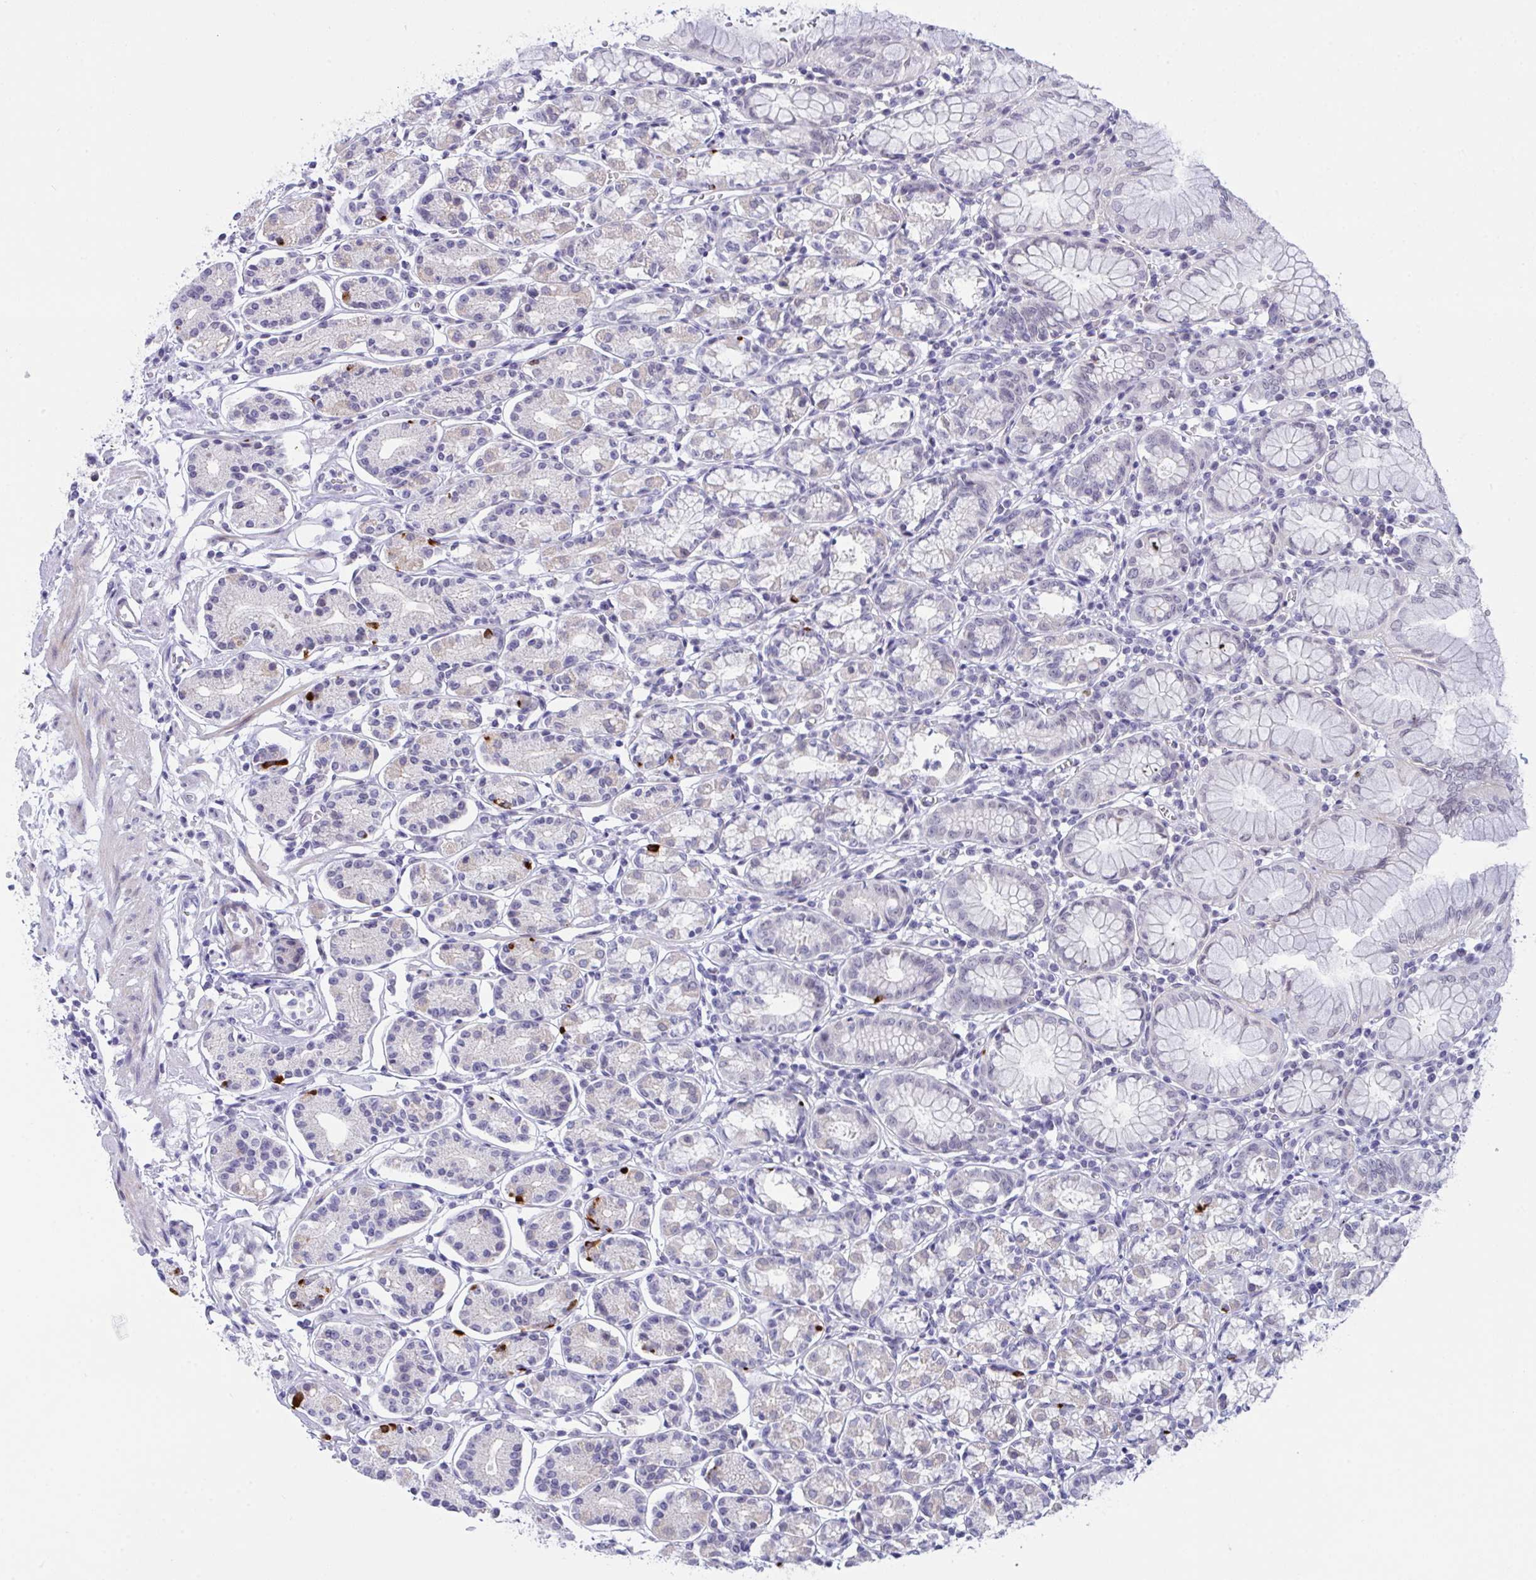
{"staining": {"intensity": "strong", "quantity": "<25%", "location": "cytoplasmic/membranous"}, "tissue": "stomach", "cell_type": "Glandular cells", "image_type": "normal", "snomed": [{"axis": "morphology", "description": "Normal tissue, NOS"}, {"axis": "topography", "description": "Stomach"}], "caption": "IHC (DAB) staining of unremarkable human stomach reveals strong cytoplasmic/membranous protein positivity in approximately <25% of glandular cells. Nuclei are stained in blue.", "gene": "FBXL22", "patient": {"sex": "female", "age": 62}}